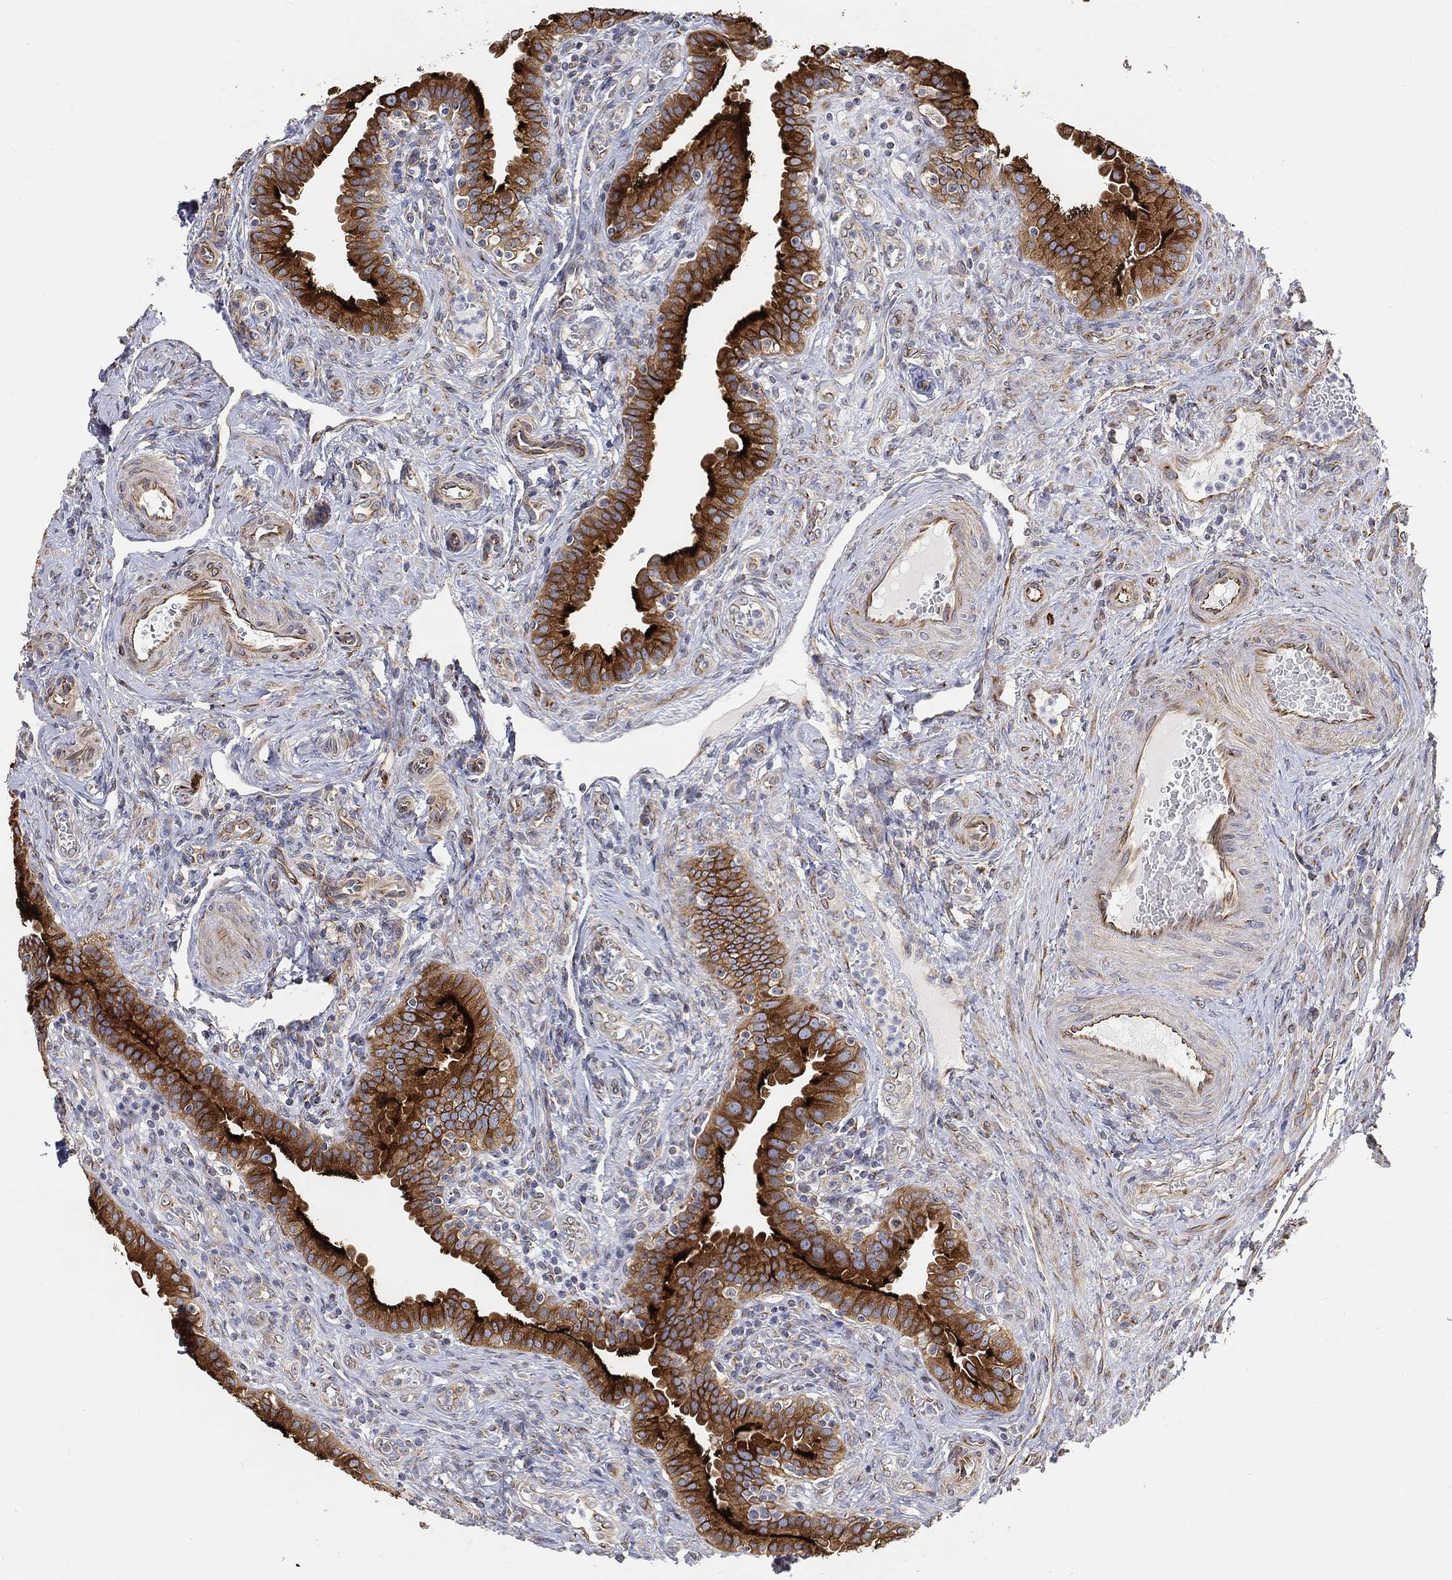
{"staining": {"intensity": "strong", "quantity": "25%-75%", "location": "cytoplasmic/membranous"}, "tissue": "fallopian tube", "cell_type": "Glandular cells", "image_type": "normal", "snomed": [{"axis": "morphology", "description": "Normal tissue, NOS"}, {"axis": "topography", "description": "Fallopian tube"}], "caption": "Immunohistochemistry (IHC) image of normal fallopian tube: human fallopian tube stained using immunohistochemistry (IHC) exhibits high levels of strong protein expression localized specifically in the cytoplasmic/membranous of glandular cells, appearing as a cytoplasmic/membranous brown color.", "gene": "TMEM25", "patient": {"sex": "female", "age": 41}}